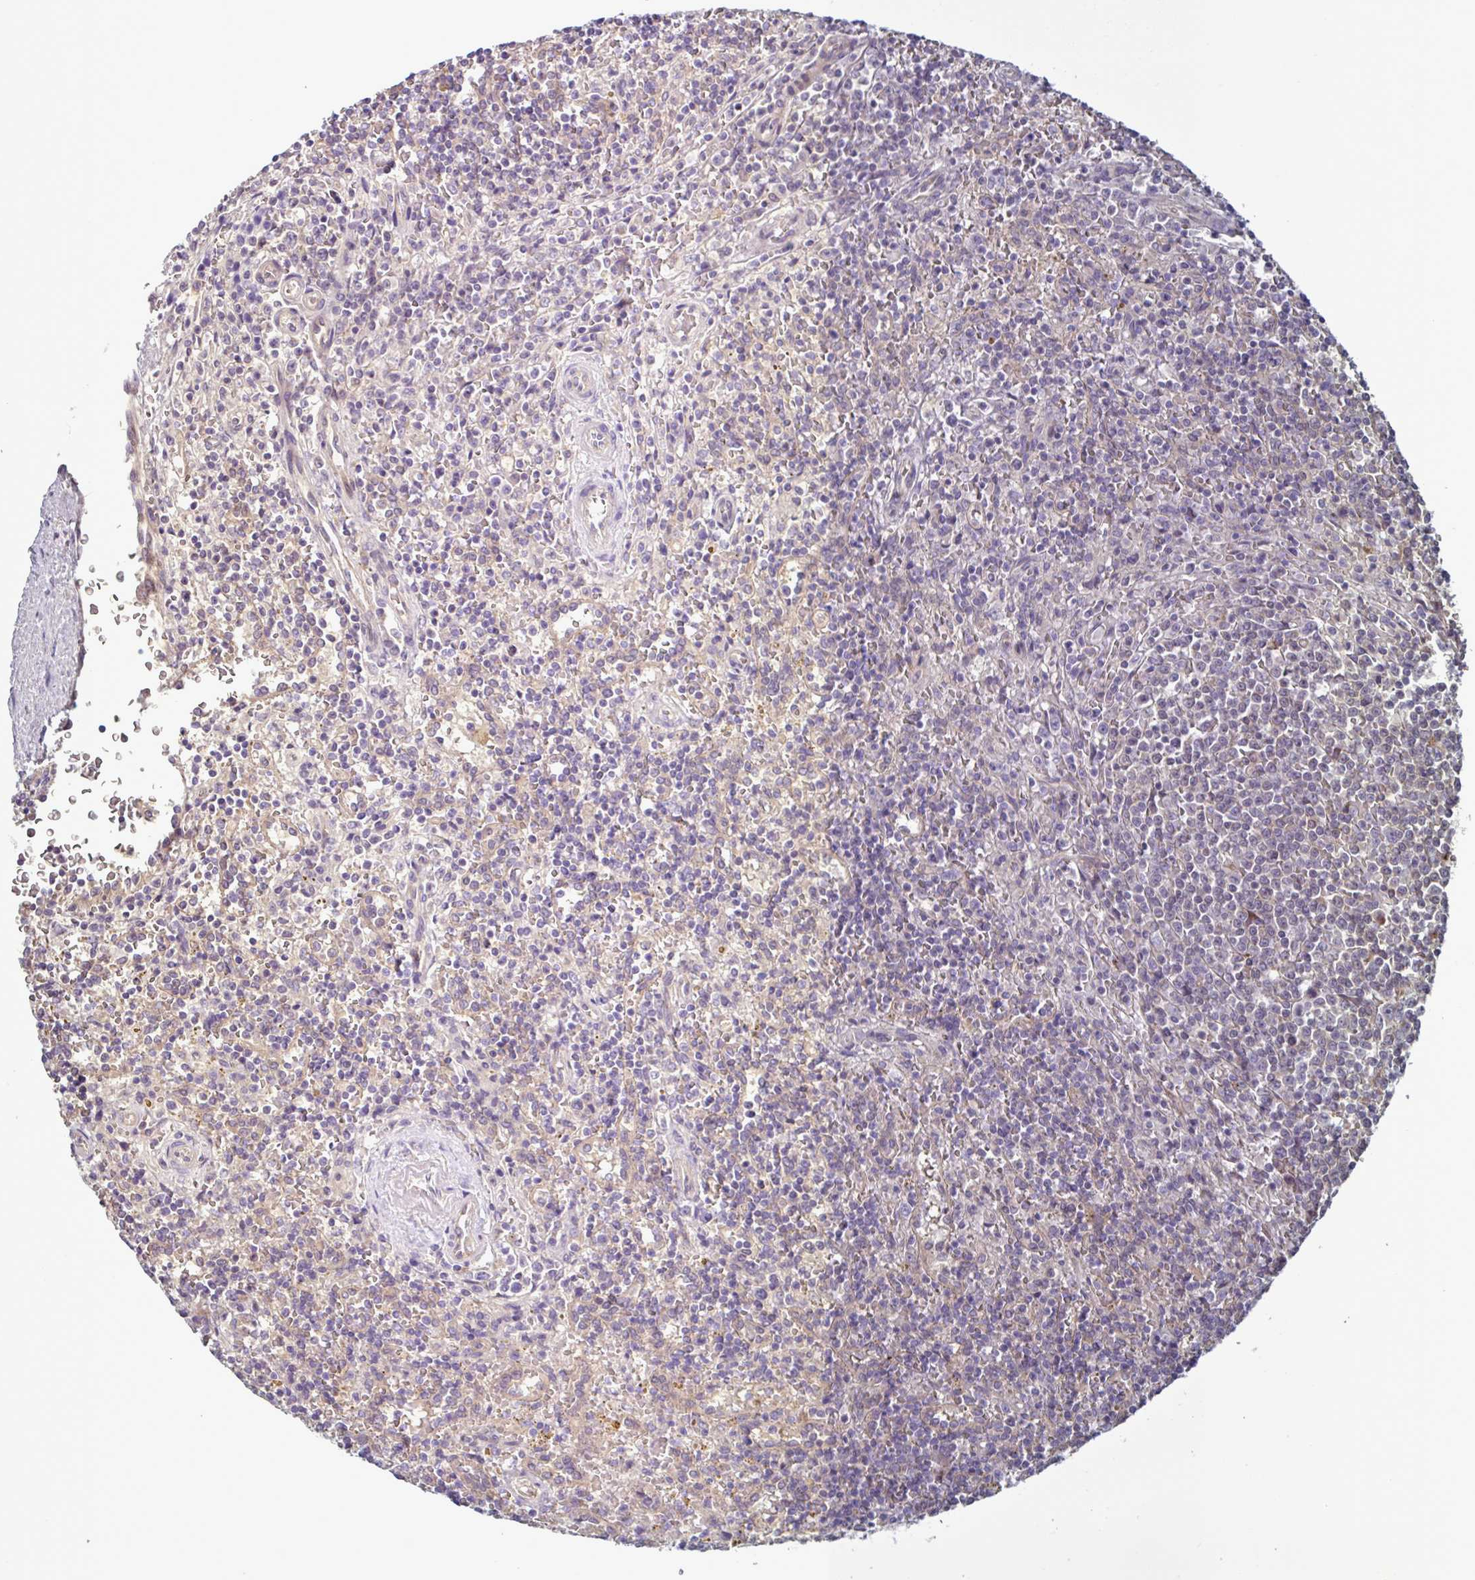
{"staining": {"intensity": "weak", "quantity": "<25%", "location": "nuclear"}, "tissue": "lymphoma", "cell_type": "Tumor cells", "image_type": "cancer", "snomed": [{"axis": "morphology", "description": "Malignant lymphoma, non-Hodgkin's type, Low grade"}, {"axis": "topography", "description": "Spleen"}], "caption": "There is no significant expression in tumor cells of malignant lymphoma, non-Hodgkin's type (low-grade). (DAB IHC with hematoxylin counter stain).", "gene": "GLTP", "patient": {"sex": "male", "age": 67}}